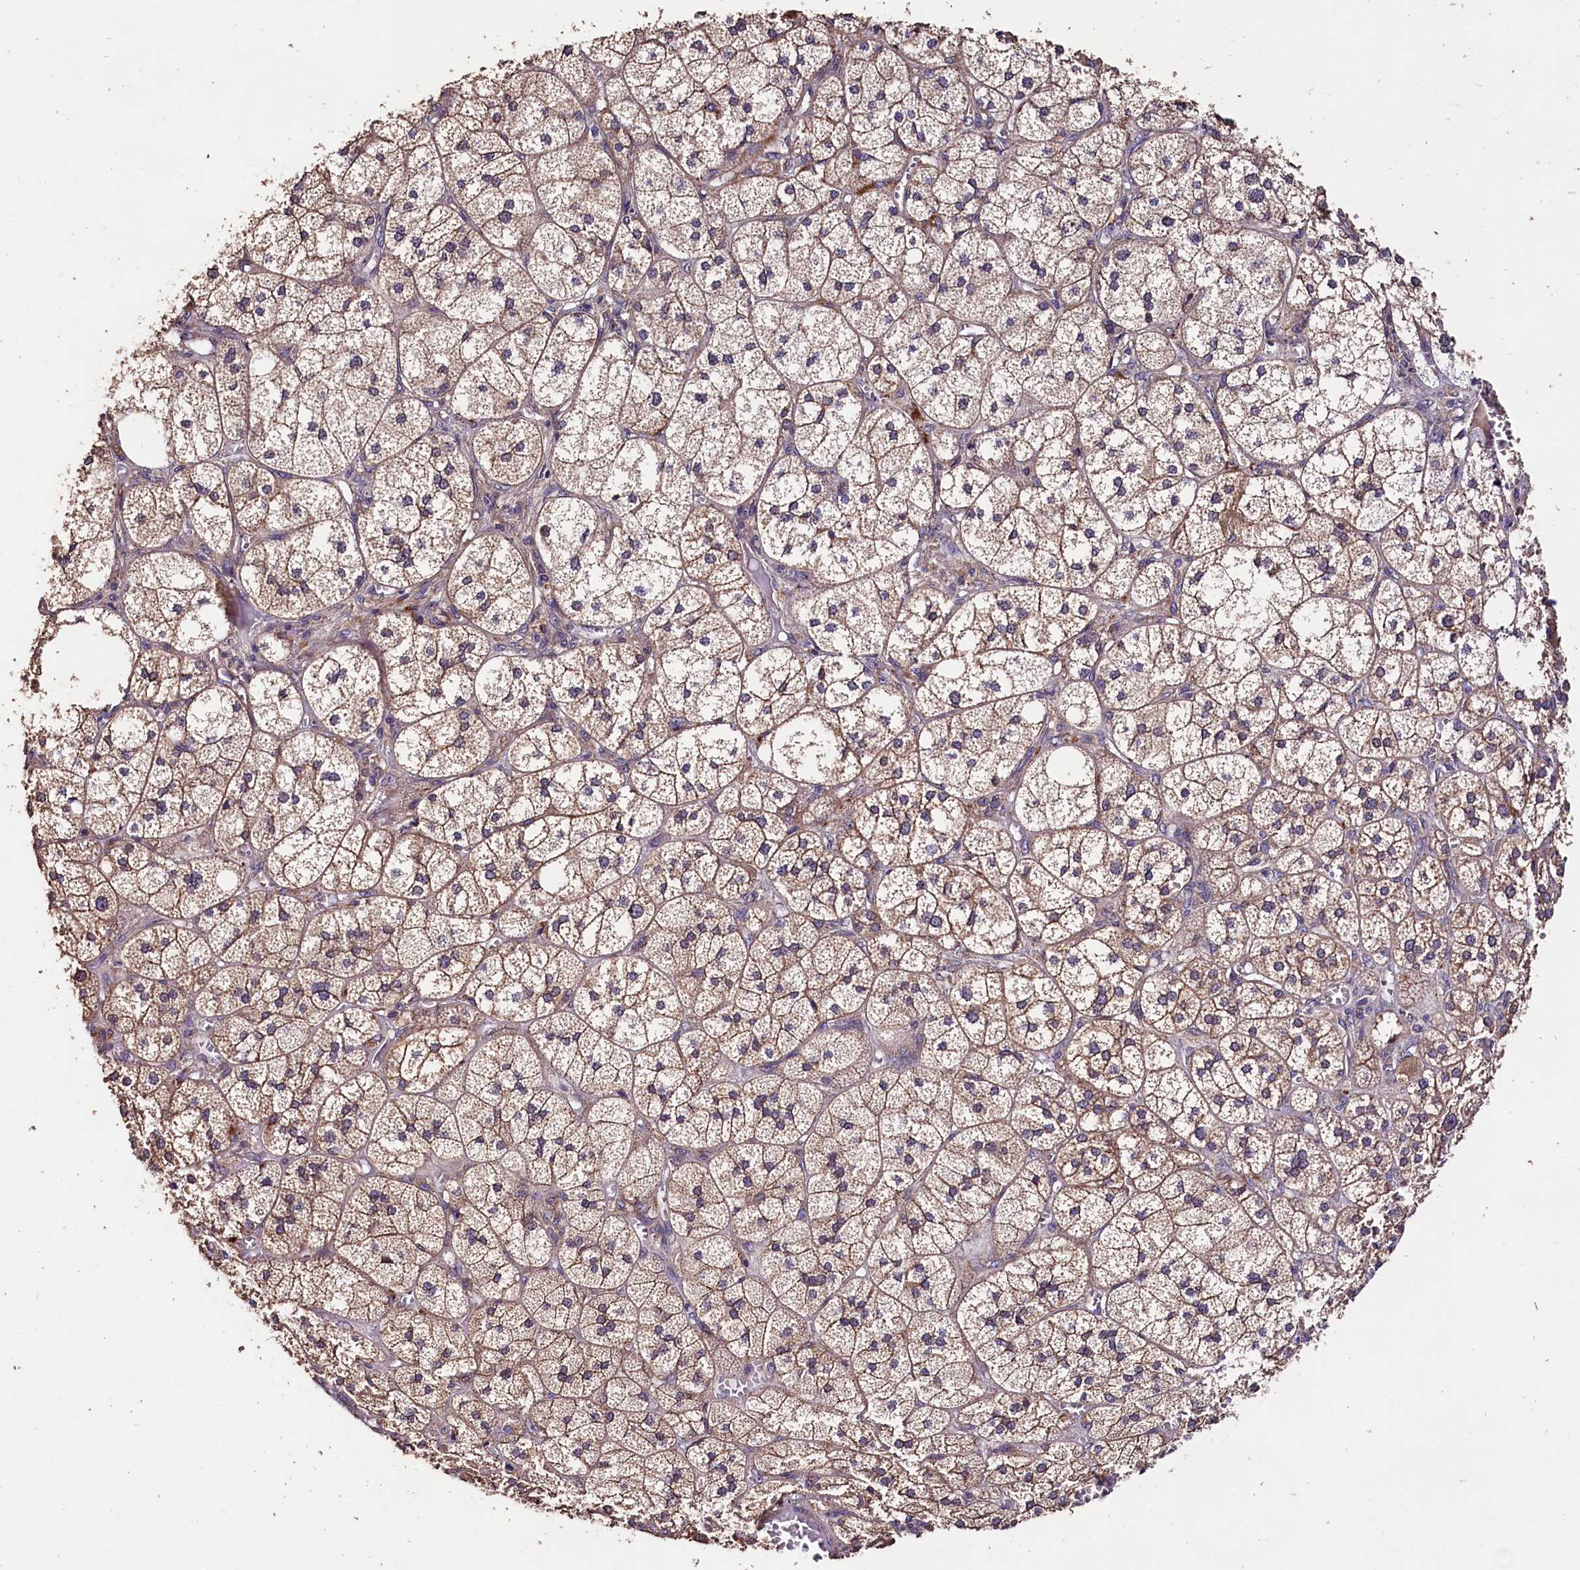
{"staining": {"intensity": "moderate", "quantity": ">75%", "location": "cytoplasmic/membranous"}, "tissue": "adrenal gland", "cell_type": "Glandular cells", "image_type": "normal", "snomed": [{"axis": "morphology", "description": "Normal tissue, NOS"}, {"axis": "topography", "description": "Adrenal gland"}], "caption": "Protein positivity by immunohistochemistry demonstrates moderate cytoplasmic/membranous staining in approximately >75% of glandular cells in unremarkable adrenal gland.", "gene": "OAS3", "patient": {"sex": "female", "age": 61}}